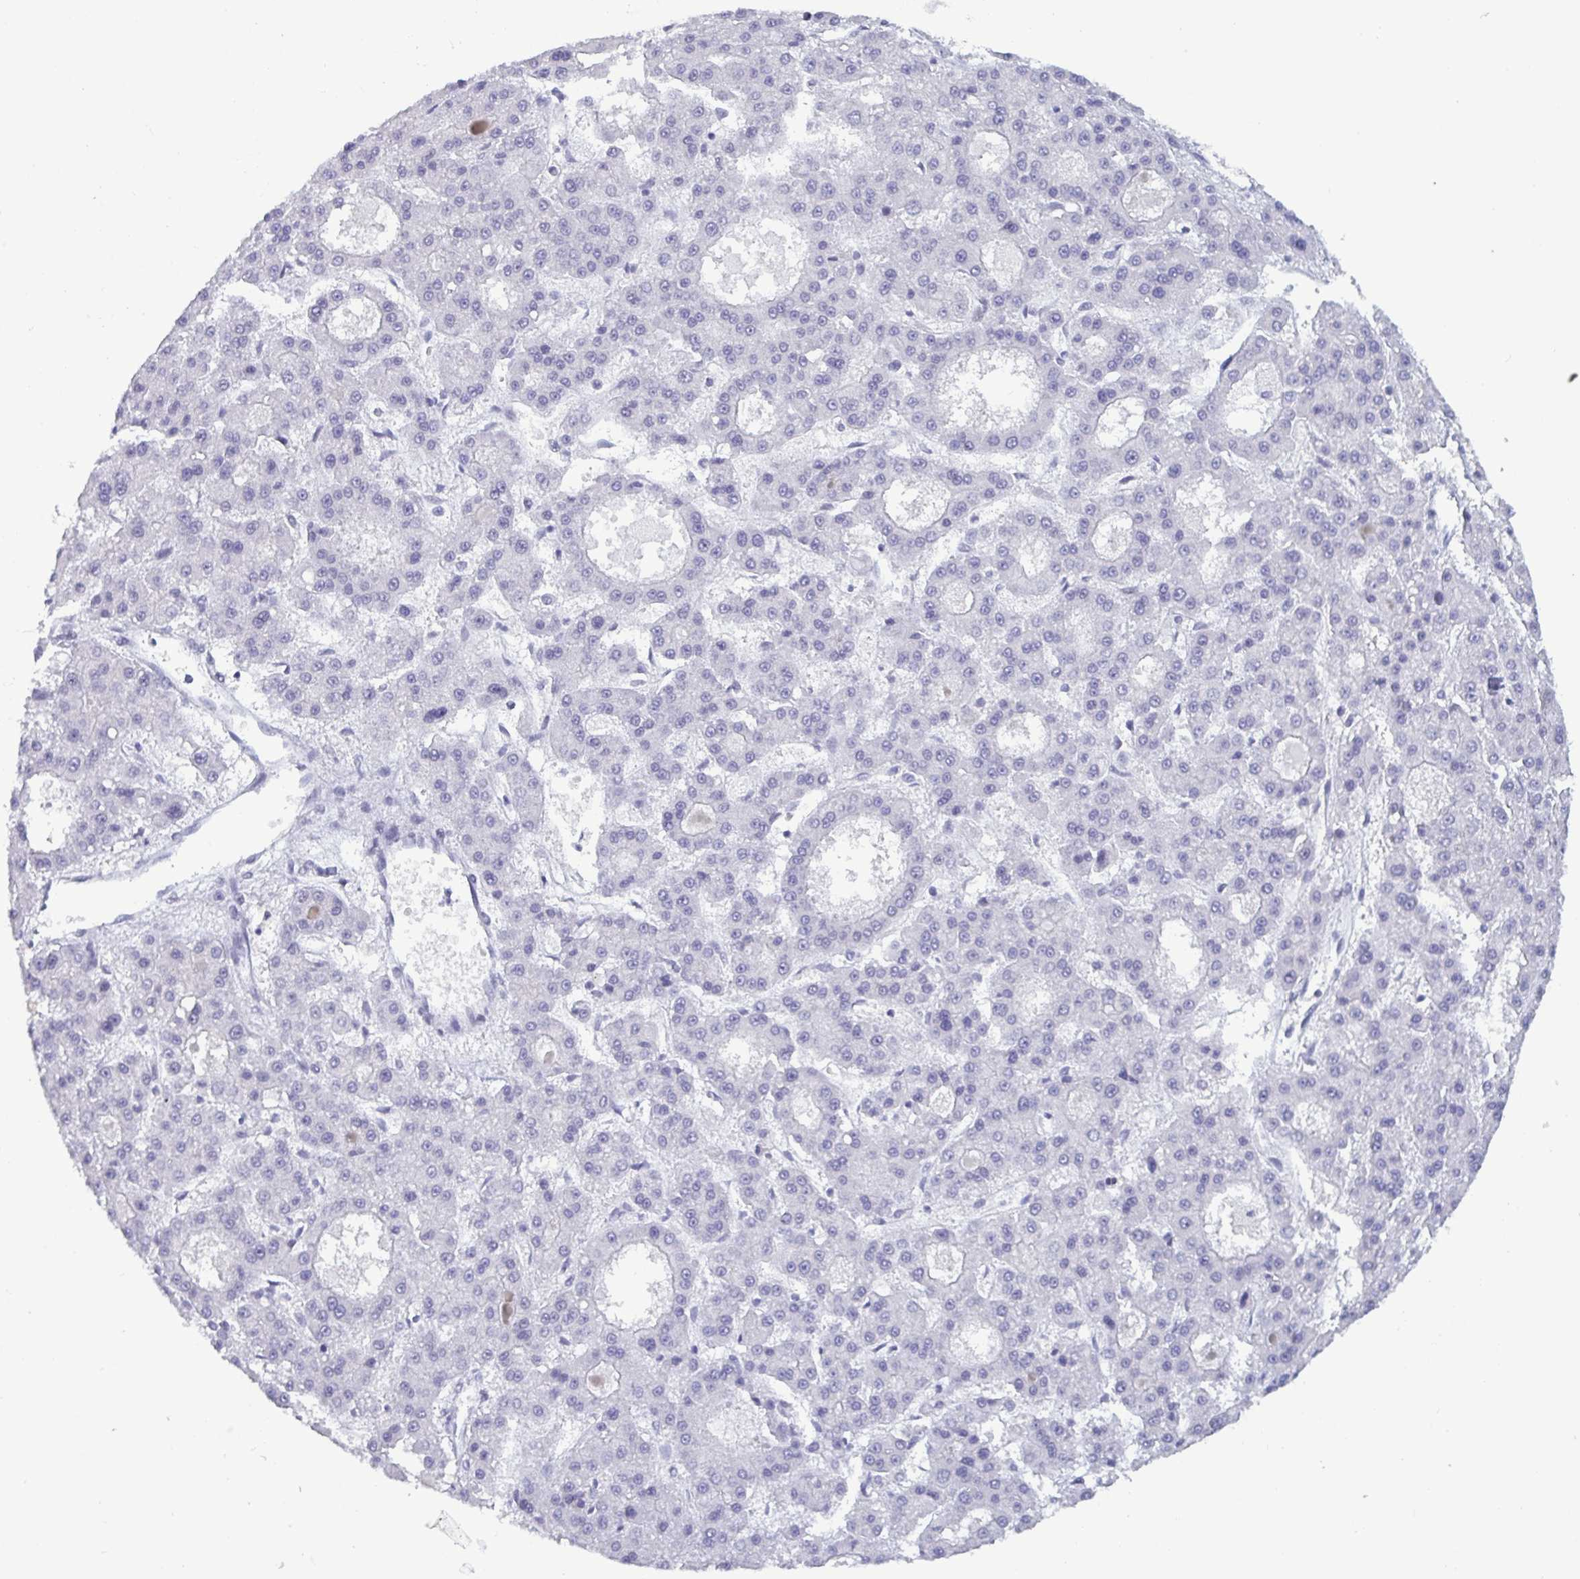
{"staining": {"intensity": "negative", "quantity": "none", "location": "none"}, "tissue": "liver cancer", "cell_type": "Tumor cells", "image_type": "cancer", "snomed": [{"axis": "morphology", "description": "Carcinoma, Hepatocellular, NOS"}, {"axis": "topography", "description": "Liver"}], "caption": "Human liver cancer stained for a protein using immunohistochemistry exhibits no expression in tumor cells.", "gene": "PPP1R10", "patient": {"sex": "male", "age": 70}}